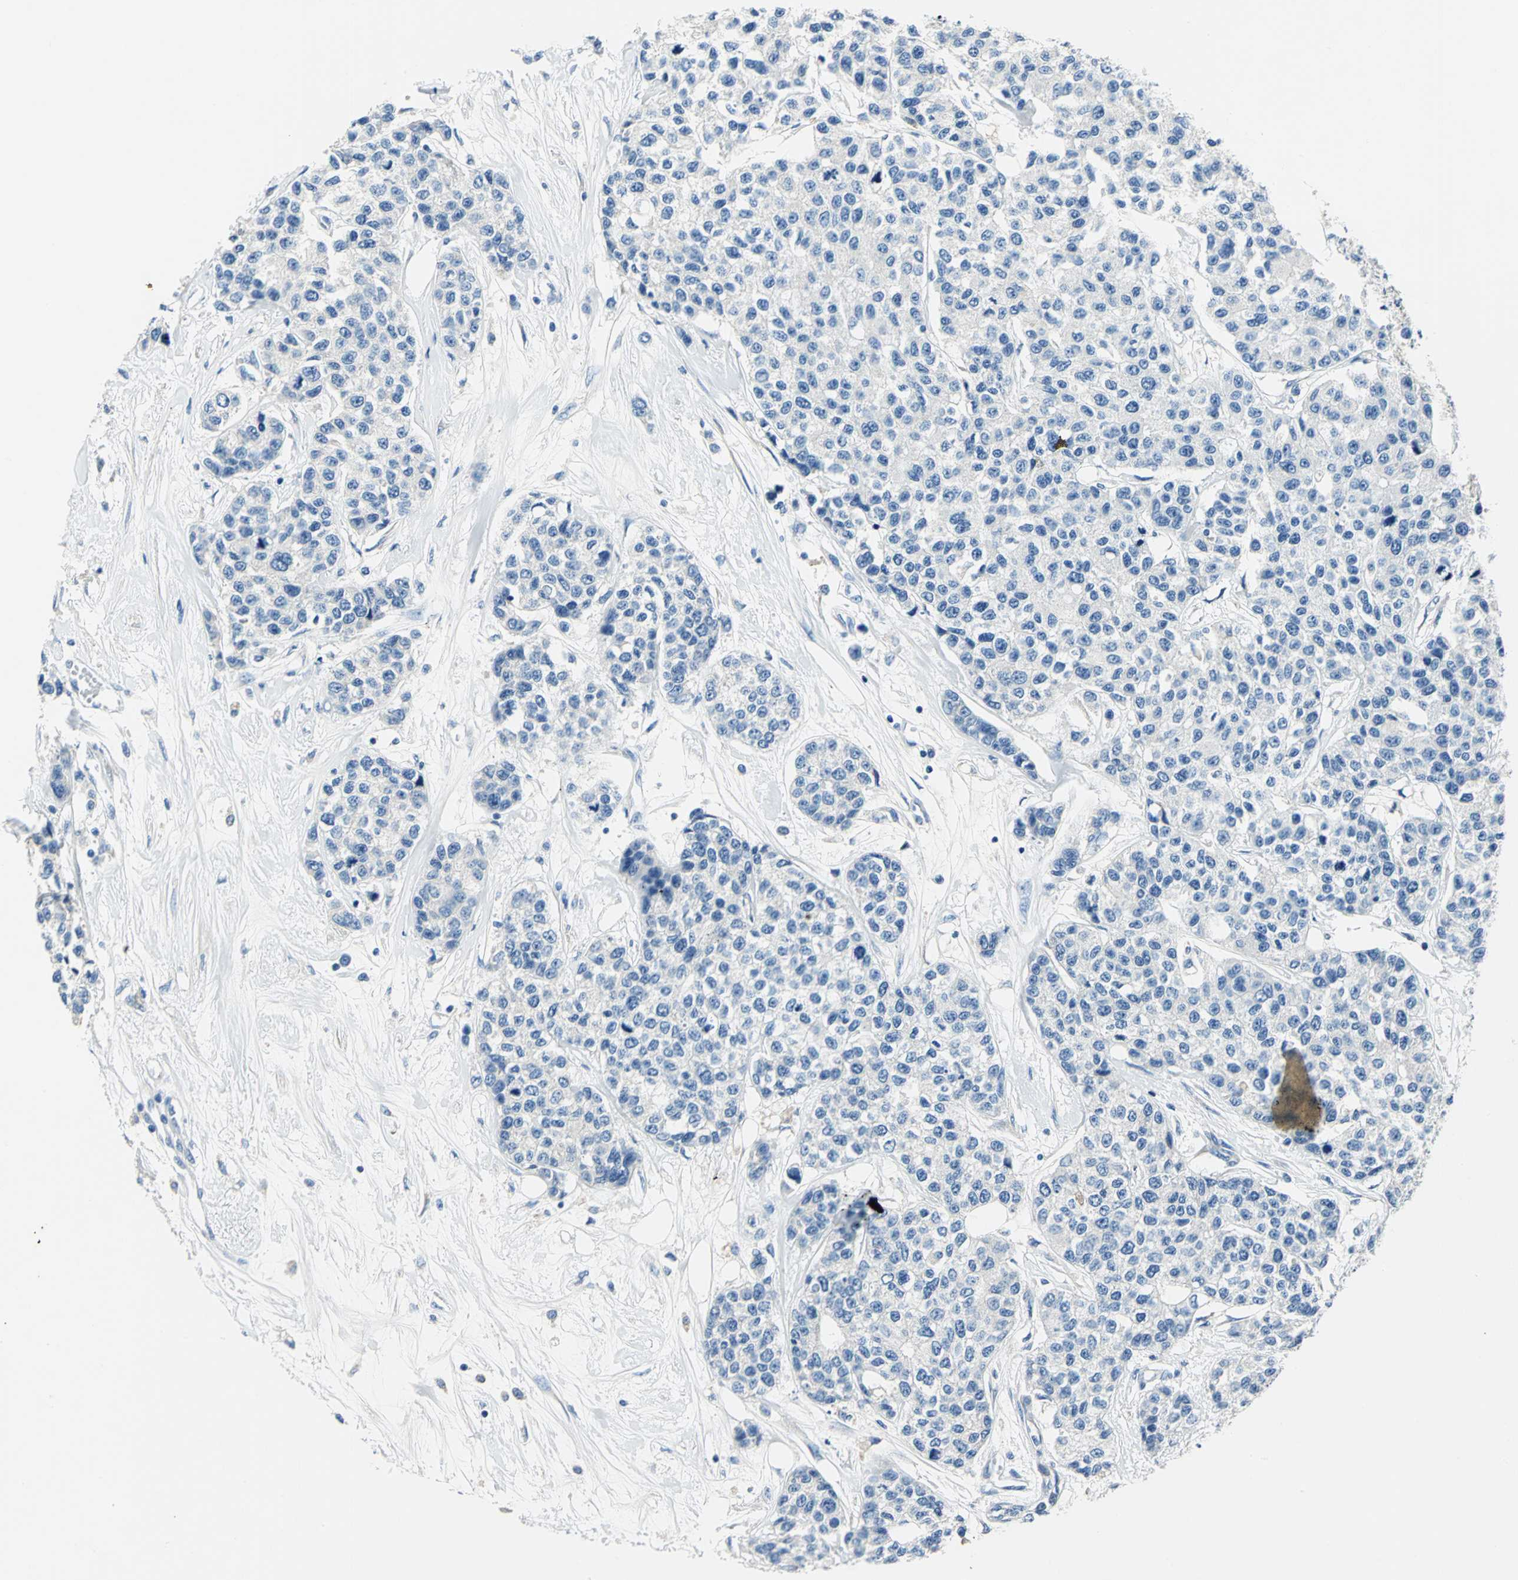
{"staining": {"intensity": "negative", "quantity": "none", "location": "none"}, "tissue": "breast cancer", "cell_type": "Tumor cells", "image_type": "cancer", "snomed": [{"axis": "morphology", "description": "Duct carcinoma"}, {"axis": "topography", "description": "Breast"}], "caption": "This photomicrograph is of breast invasive ductal carcinoma stained with immunohistochemistry to label a protein in brown with the nuclei are counter-stained blue. There is no staining in tumor cells.", "gene": "TRIM25", "patient": {"sex": "female", "age": 51}}